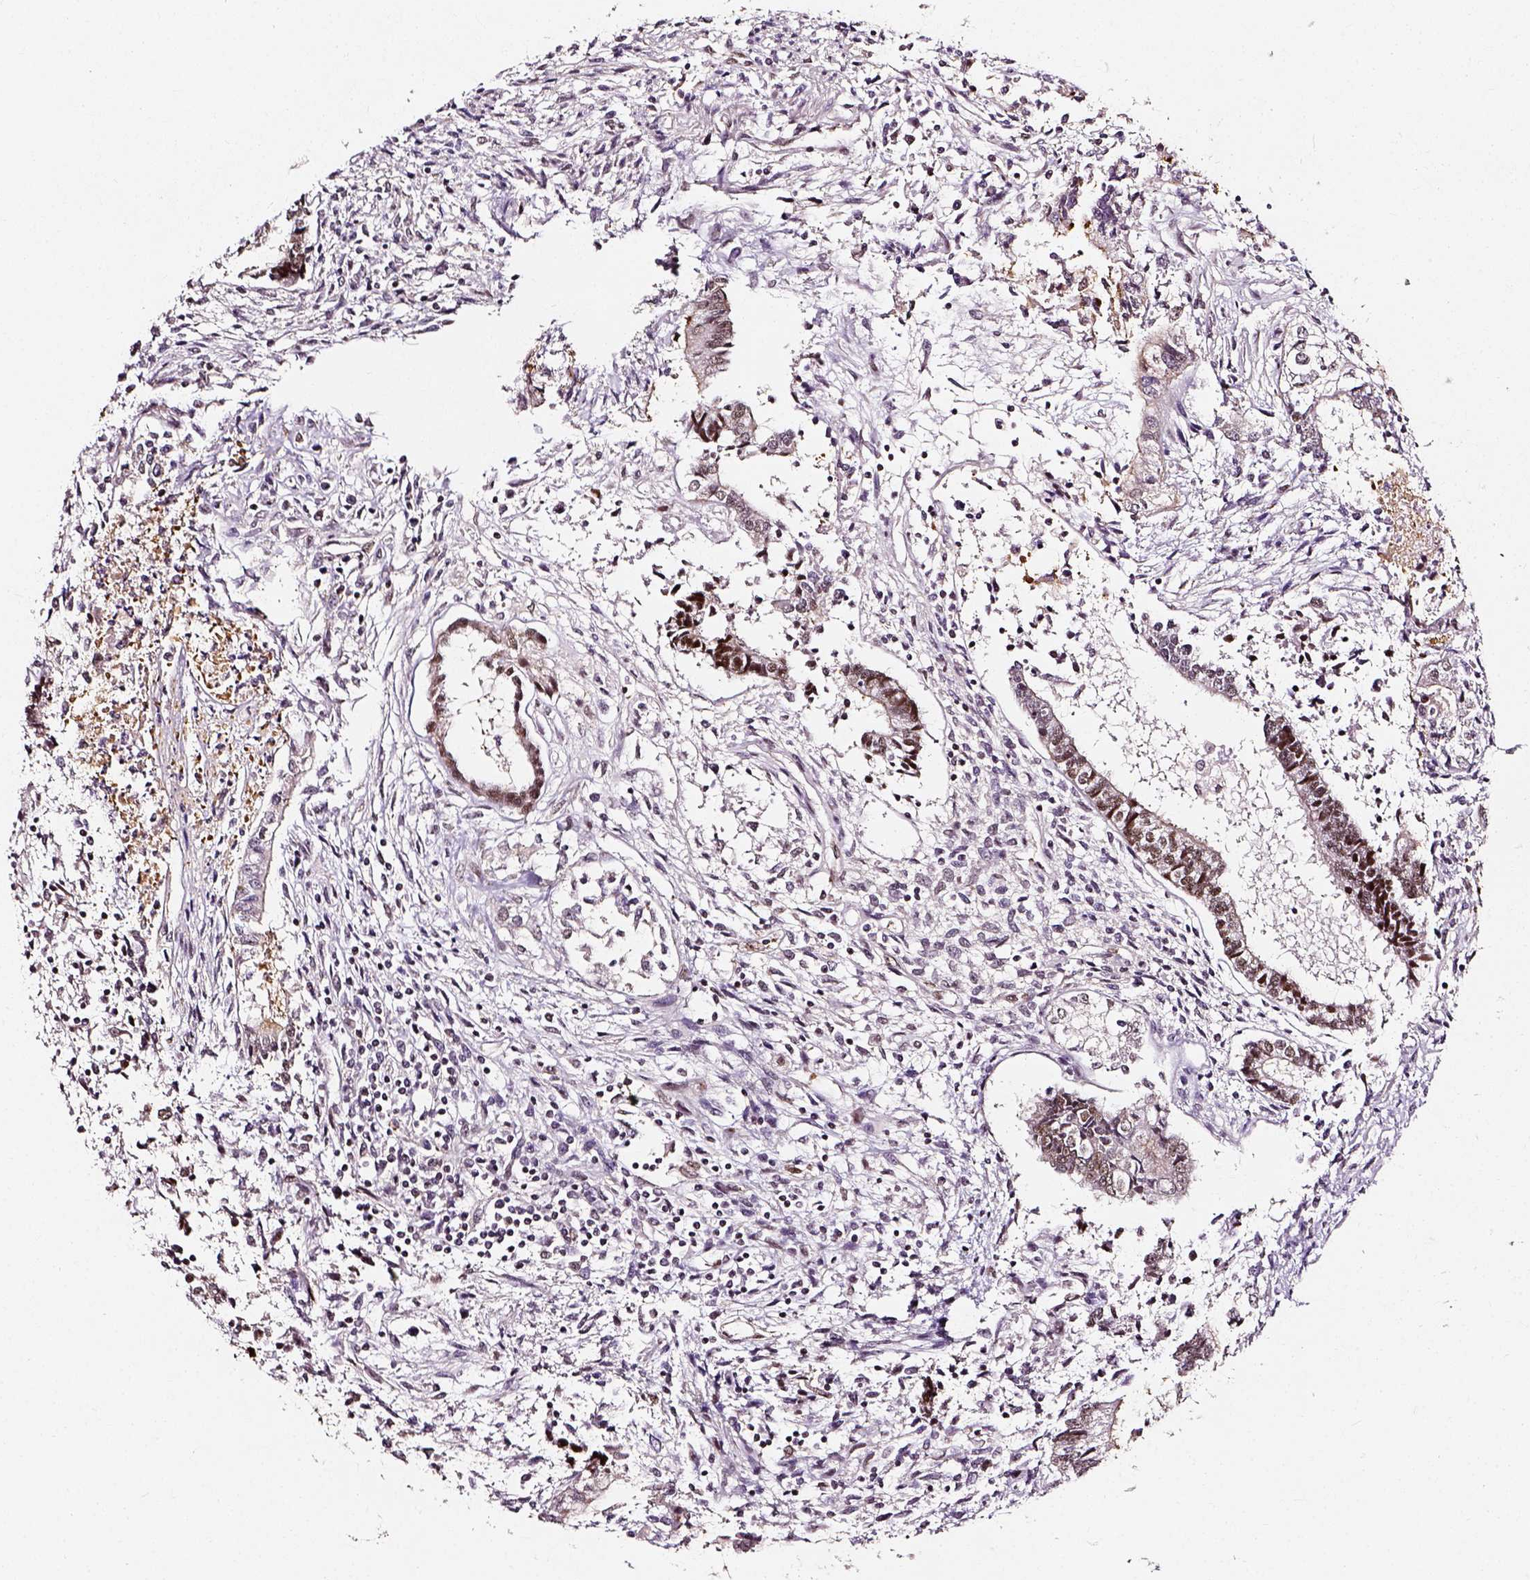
{"staining": {"intensity": "moderate", "quantity": ">75%", "location": "nuclear"}, "tissue": "testis cancer", "cell_type": "Tumor cells", "image_type": "cancer", "snomed": [{"axis": "morphology", "description": "Carcinoma, Embryonal, NOS"}, {"axis": "topography", "description": "Testis"}], "caption": "The immunohistochemical stain shows moderate nuclear staining in tumor cells of testis embryonal carcinoma tissue.", "gene": "NACC1", "patient": {"sex": "male", "age": 37}}